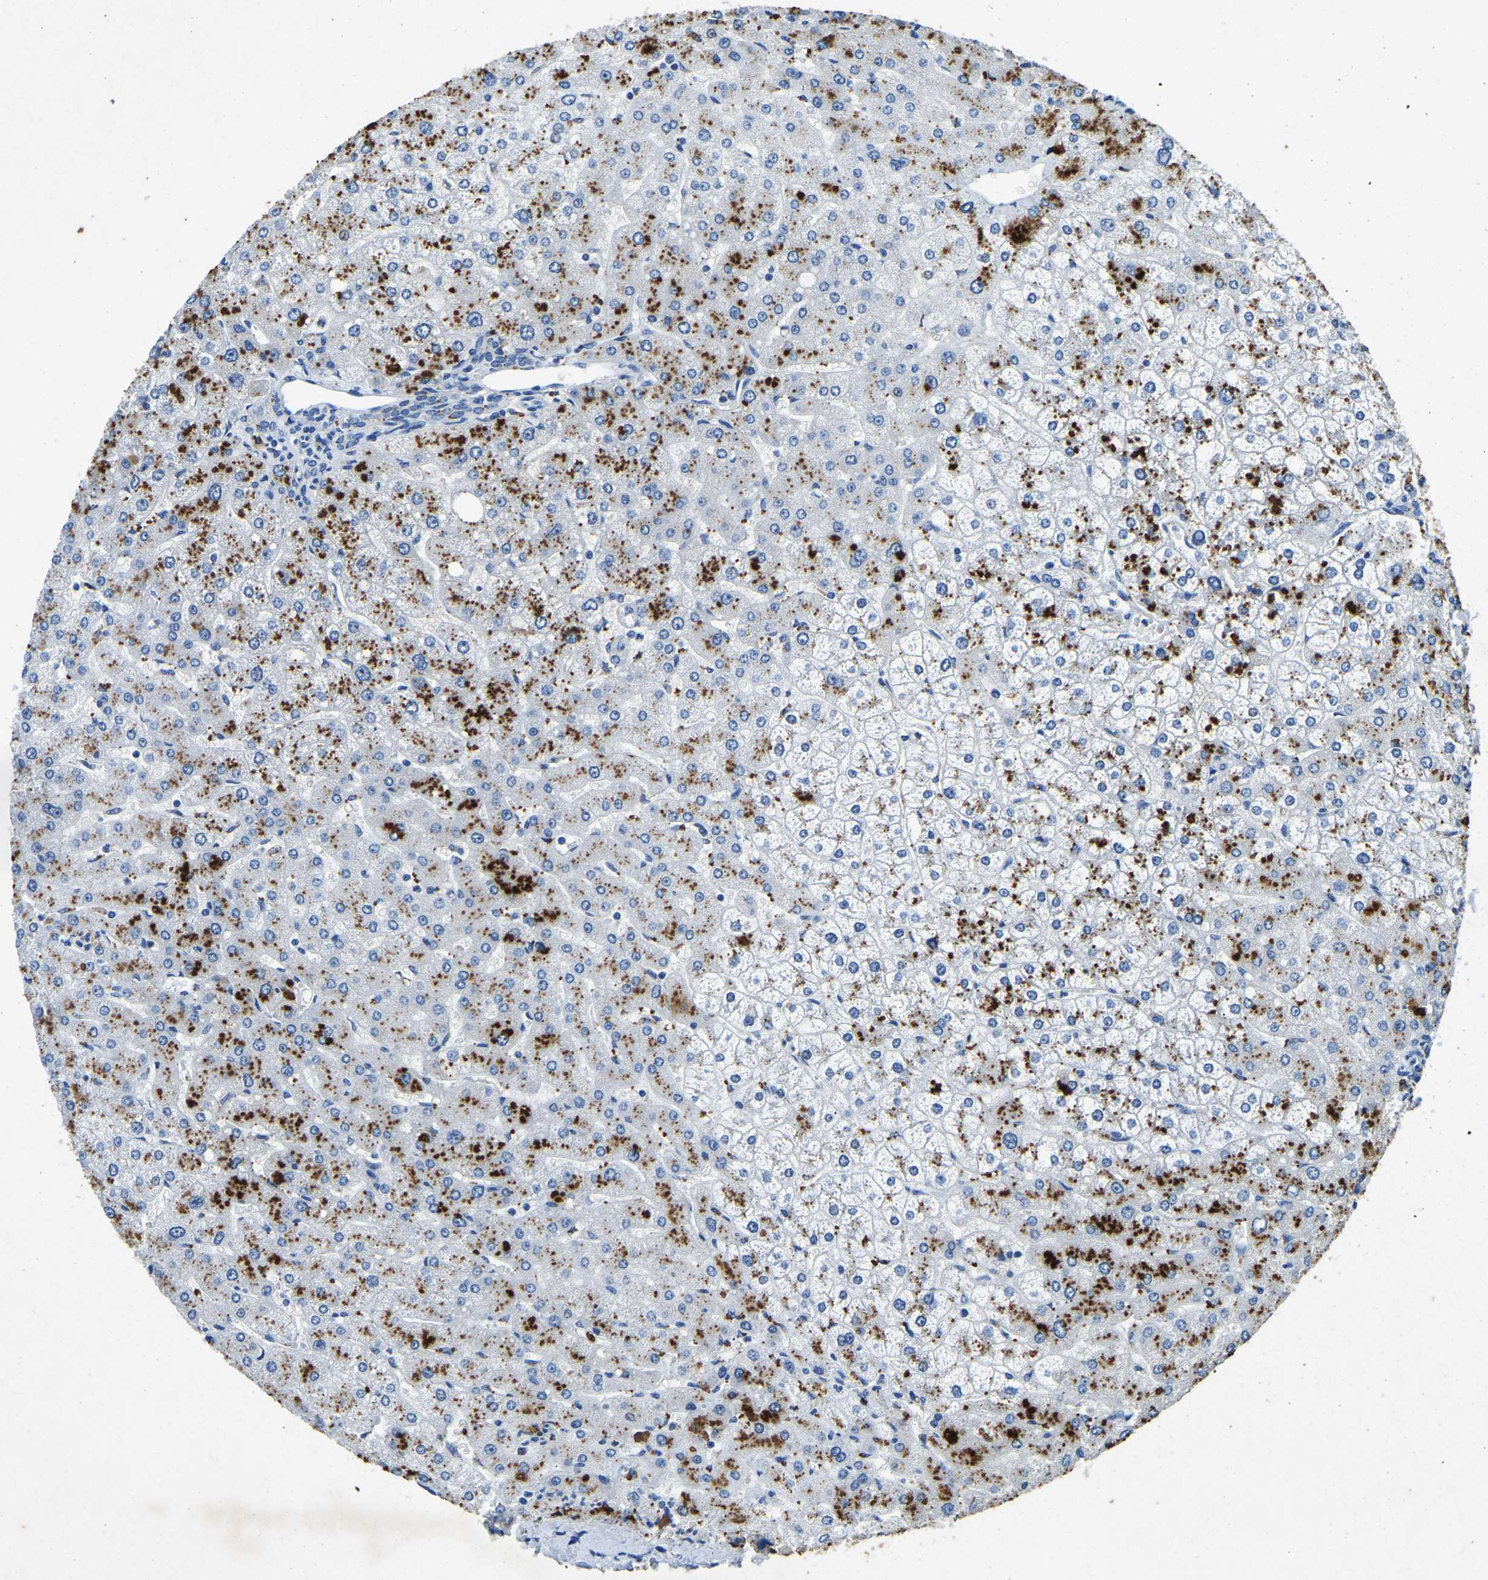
{"staining": {"intensity": "negative", "quantity": "none", "location": "none"}, "tissue": "liver", "cell_type": "Cholangiocytes", "image_type": "normal", "snomed": [{"axis": "morphology", "description": "Normal tissue, NOS"}, {"axis": "topography", "description": "Liver"}], "caption": "Immunohistochemistry micrograph of unremarkable liver stained for a protein (brown), which shows no staining in cholangiocytes. (Immunohistochemistry (ihc), brightfield microscopy, high magnification).", "gene": "UBN2", "patient": {"sex": "male", "age": 55}}